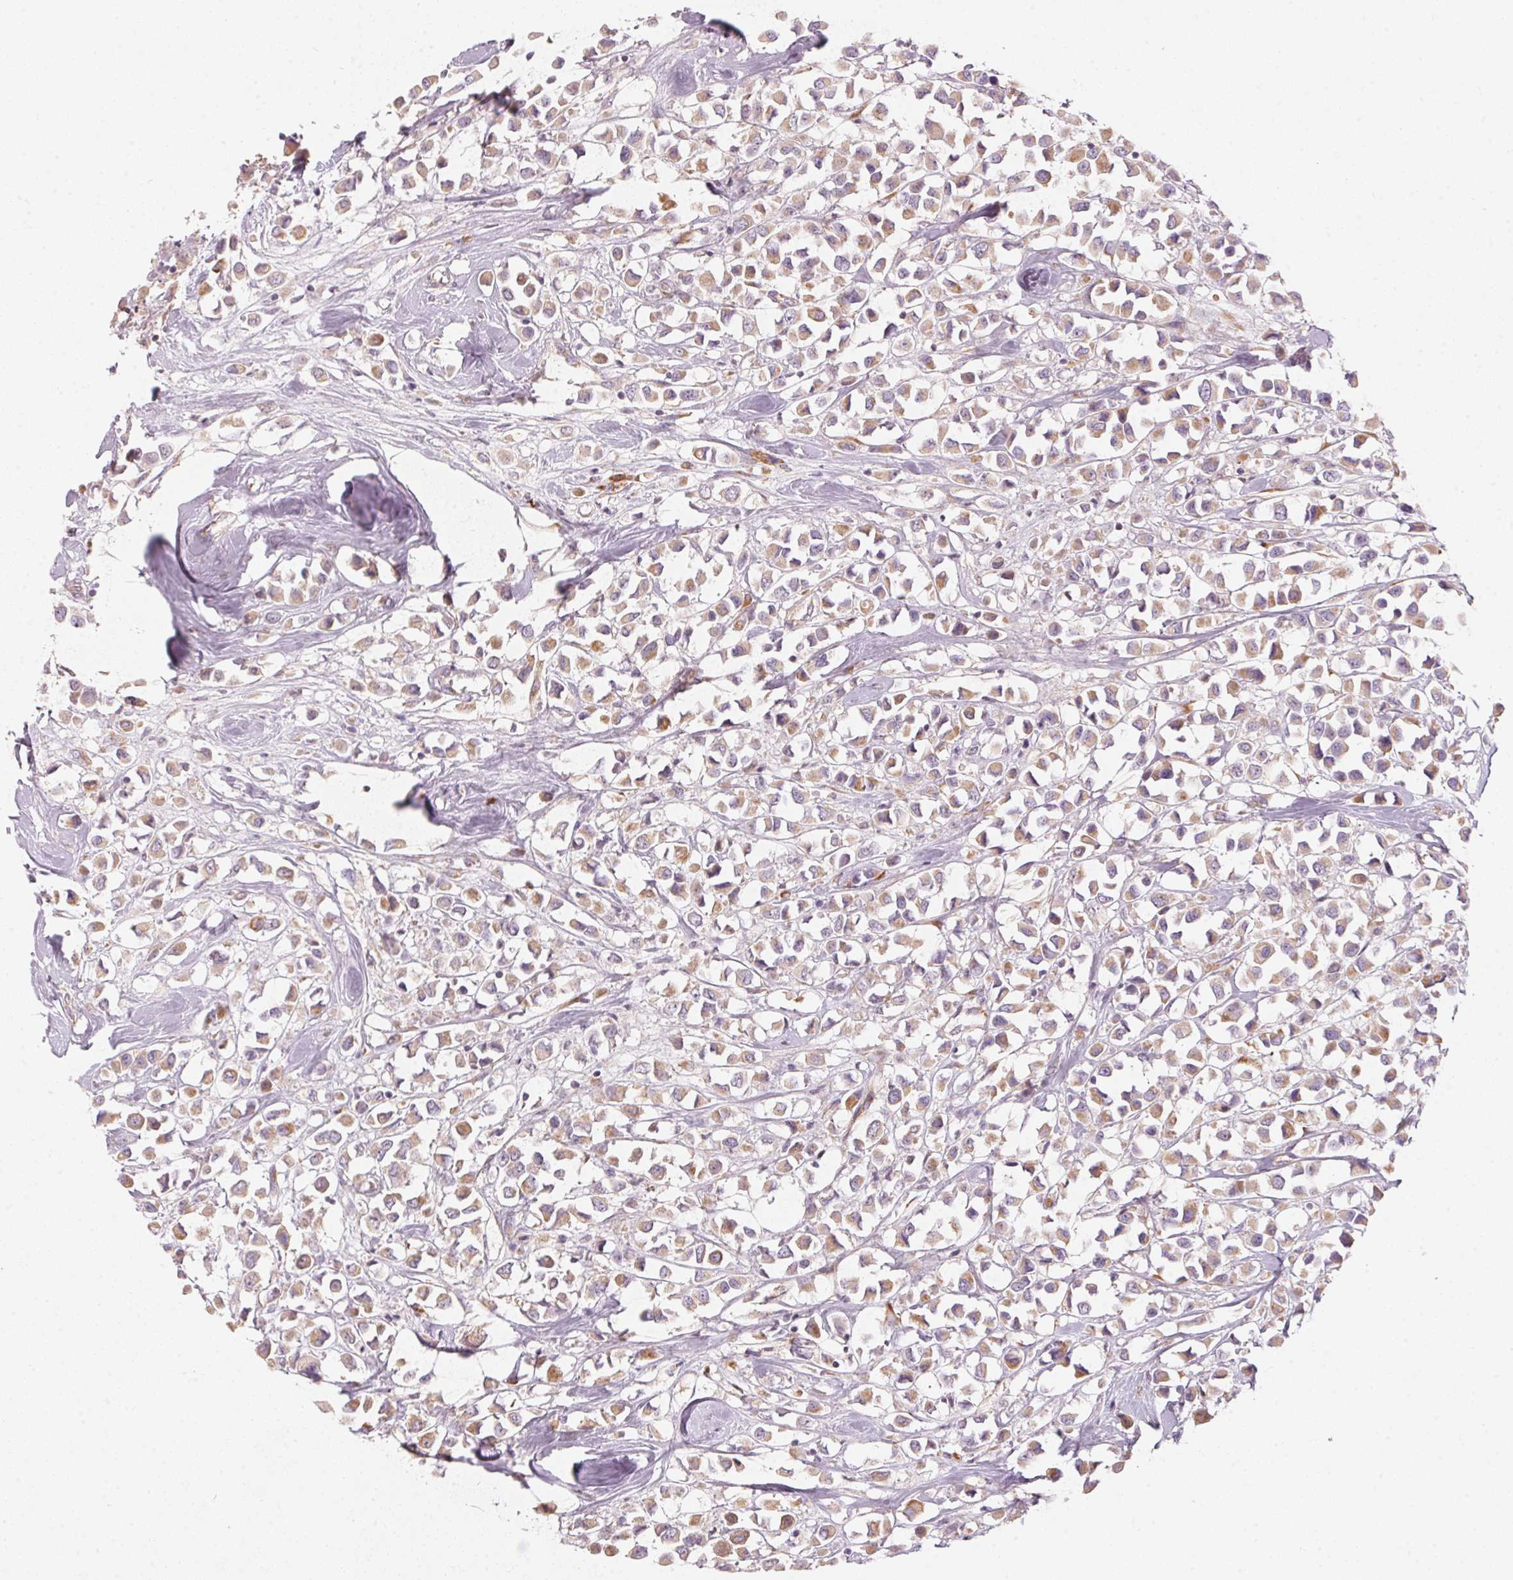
{"staining": {"intensity": "weak", "quantity": ">75%", "location": "cytoplasmic/membranous"}, "tissue": "breast cancer", "cell_type": "Tumor cells", "image_type": "cancer", "snomed": [{"axis": "morphology", "description": "Duct carcinoma"}, {"axis": "topography", "description": "Breast"}], "caption": "Infiltrating ductal carcinoma (breast) stained with a protein marker exhibits weak staining in tumor cells.", "gene": "BLOC1S2", "patient": {"sex": "female", "age": 61}}